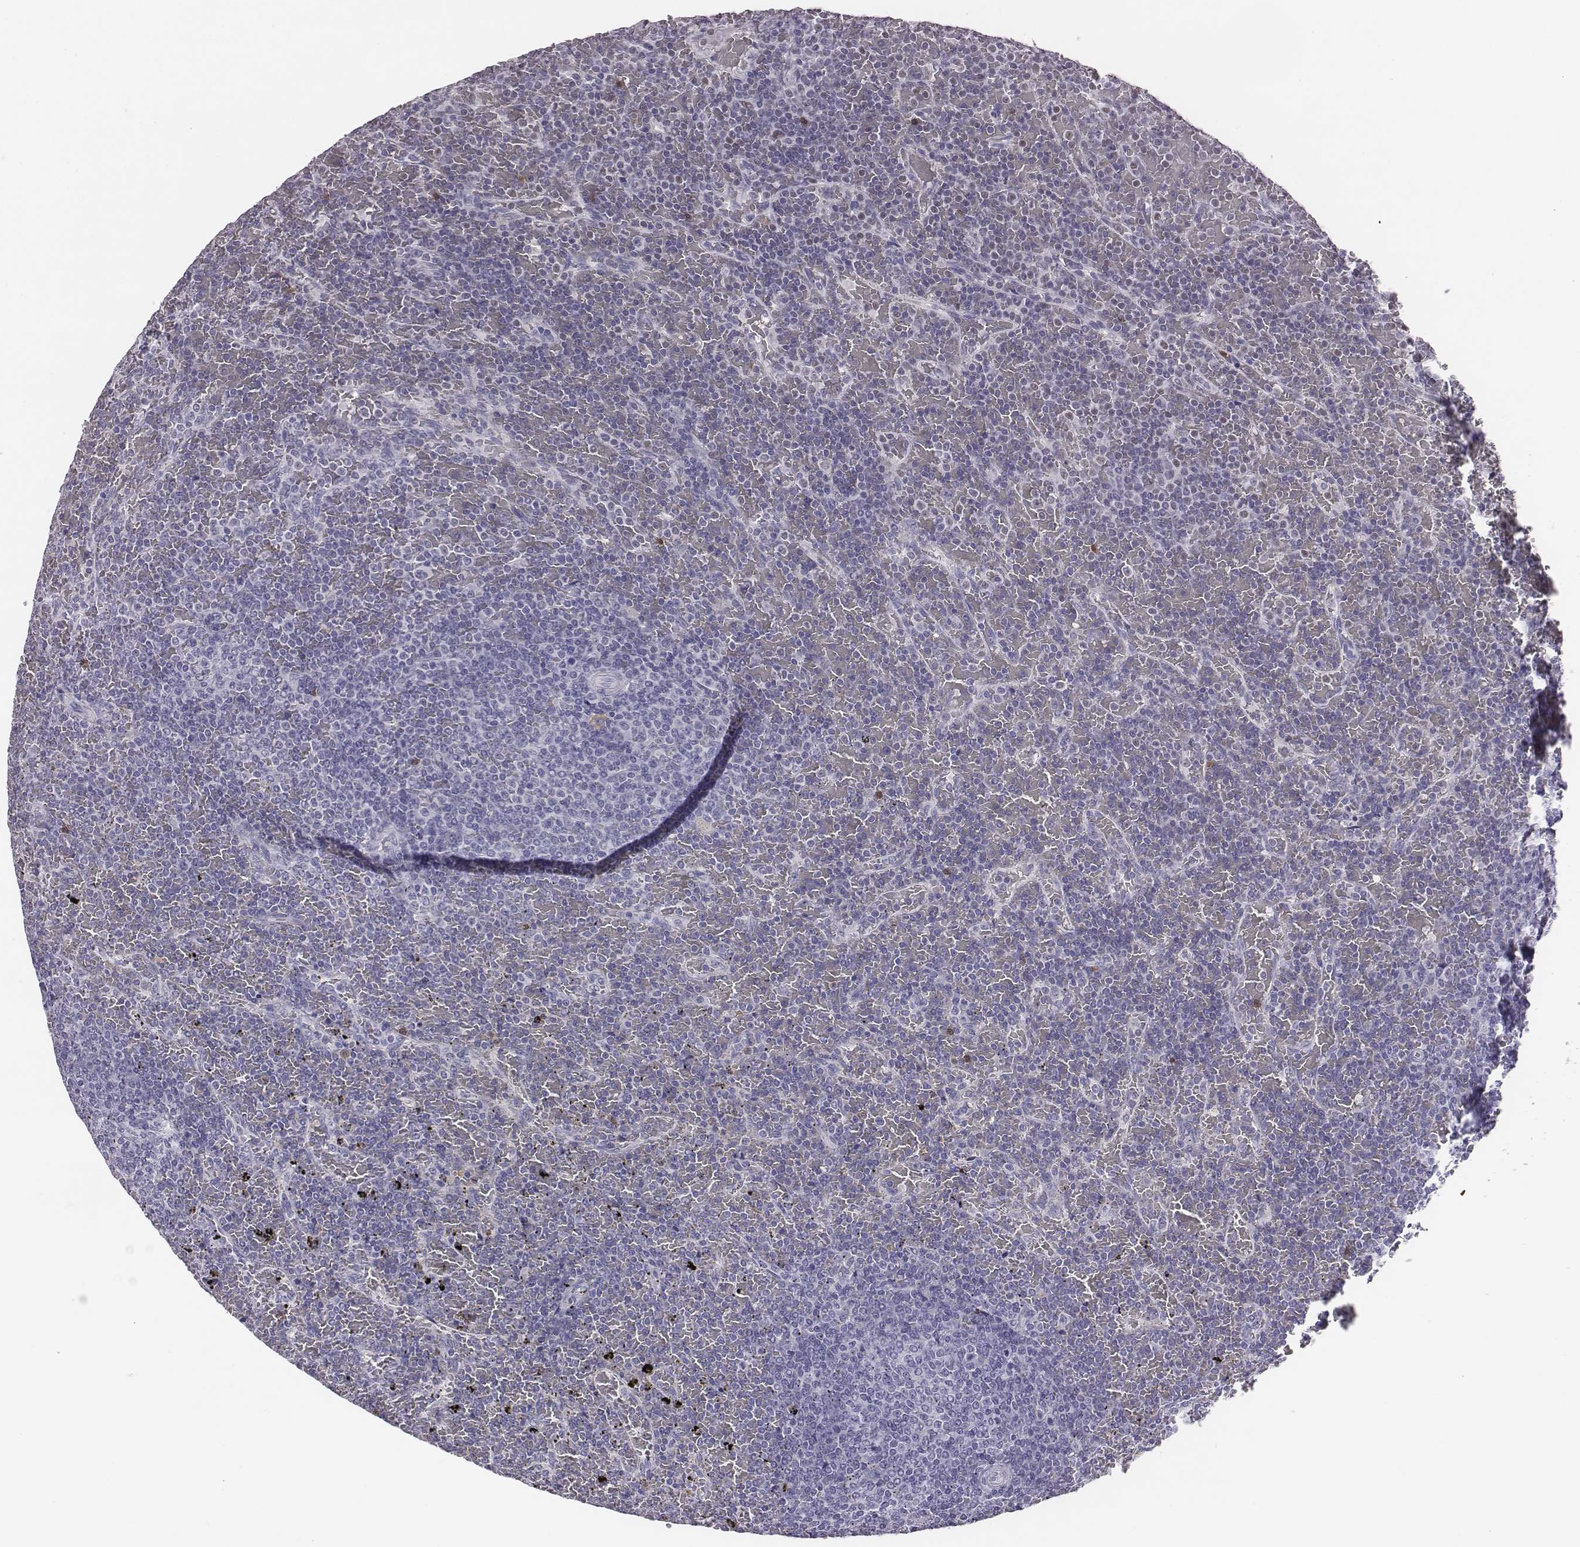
{"staining": {"intensity": "negative", "quantity": "none", "location": "none"}, "tissue": "lymphoma", "cell_type": "Tumor cells", "image_type": "cancer", "snomed": [{"axis": "morphology", "description": "Malignant lymphoma, non-Hodgkin's type, Low grade"}, {"axis": "topography", "description": "Spleen"}], "caption": "Tumor cells show no significant protein staining in malignant lymphoma, non-Hodgkin's type (low-grade).", "gene": "ACOD1", "patient": {"sex": "female", "age": 77}}